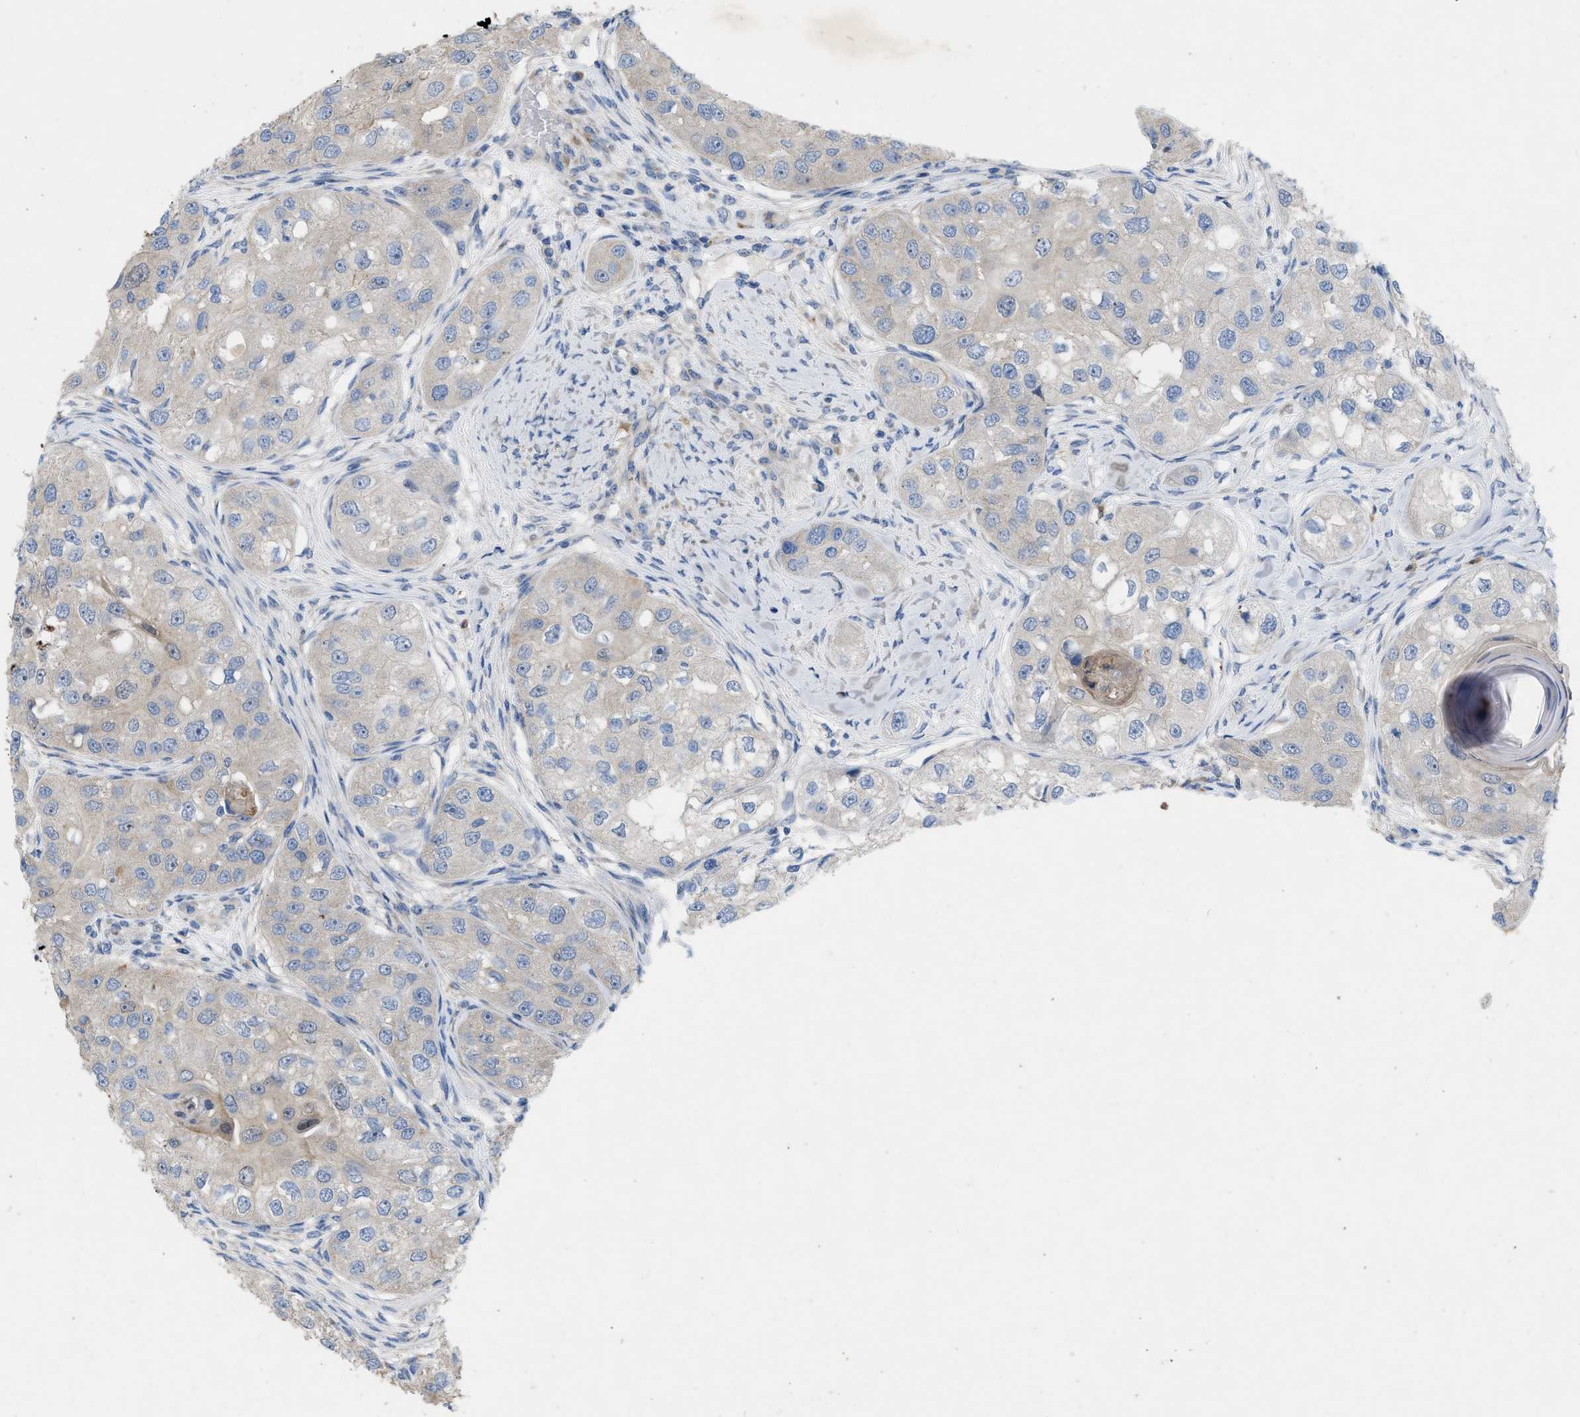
{"staining": {"intensity": "negative", "quantity": "none", "location": "none"}, "tissue": "head and neck cancer", "cell_type": "Tumor cells", "image_type": "cancer", "snomed": [{"axis": "morphology", "description": "Normal tissue, NOS"}, {"axis": "morphology", "description": "Squamous cell carcinoma, NOS"}, {"axis": "topography", "description": "Skeletal muscle"}, {"axis": "topography", "description": "Head-Neck"}], "caption": "Immunohistochemistry micrograph of squamous cell carcinoma (head and neck) stained for a protein (brown), which displays no staining in tumor cells. Brightfield microscopy of IHC stained with DAB (3,3'-diaminobenzidine) (brown) and hematoxylin (blue), captured at high magnification.", "gene": "PLPPR5", "patient": {"sex": "male", "age": 51}}